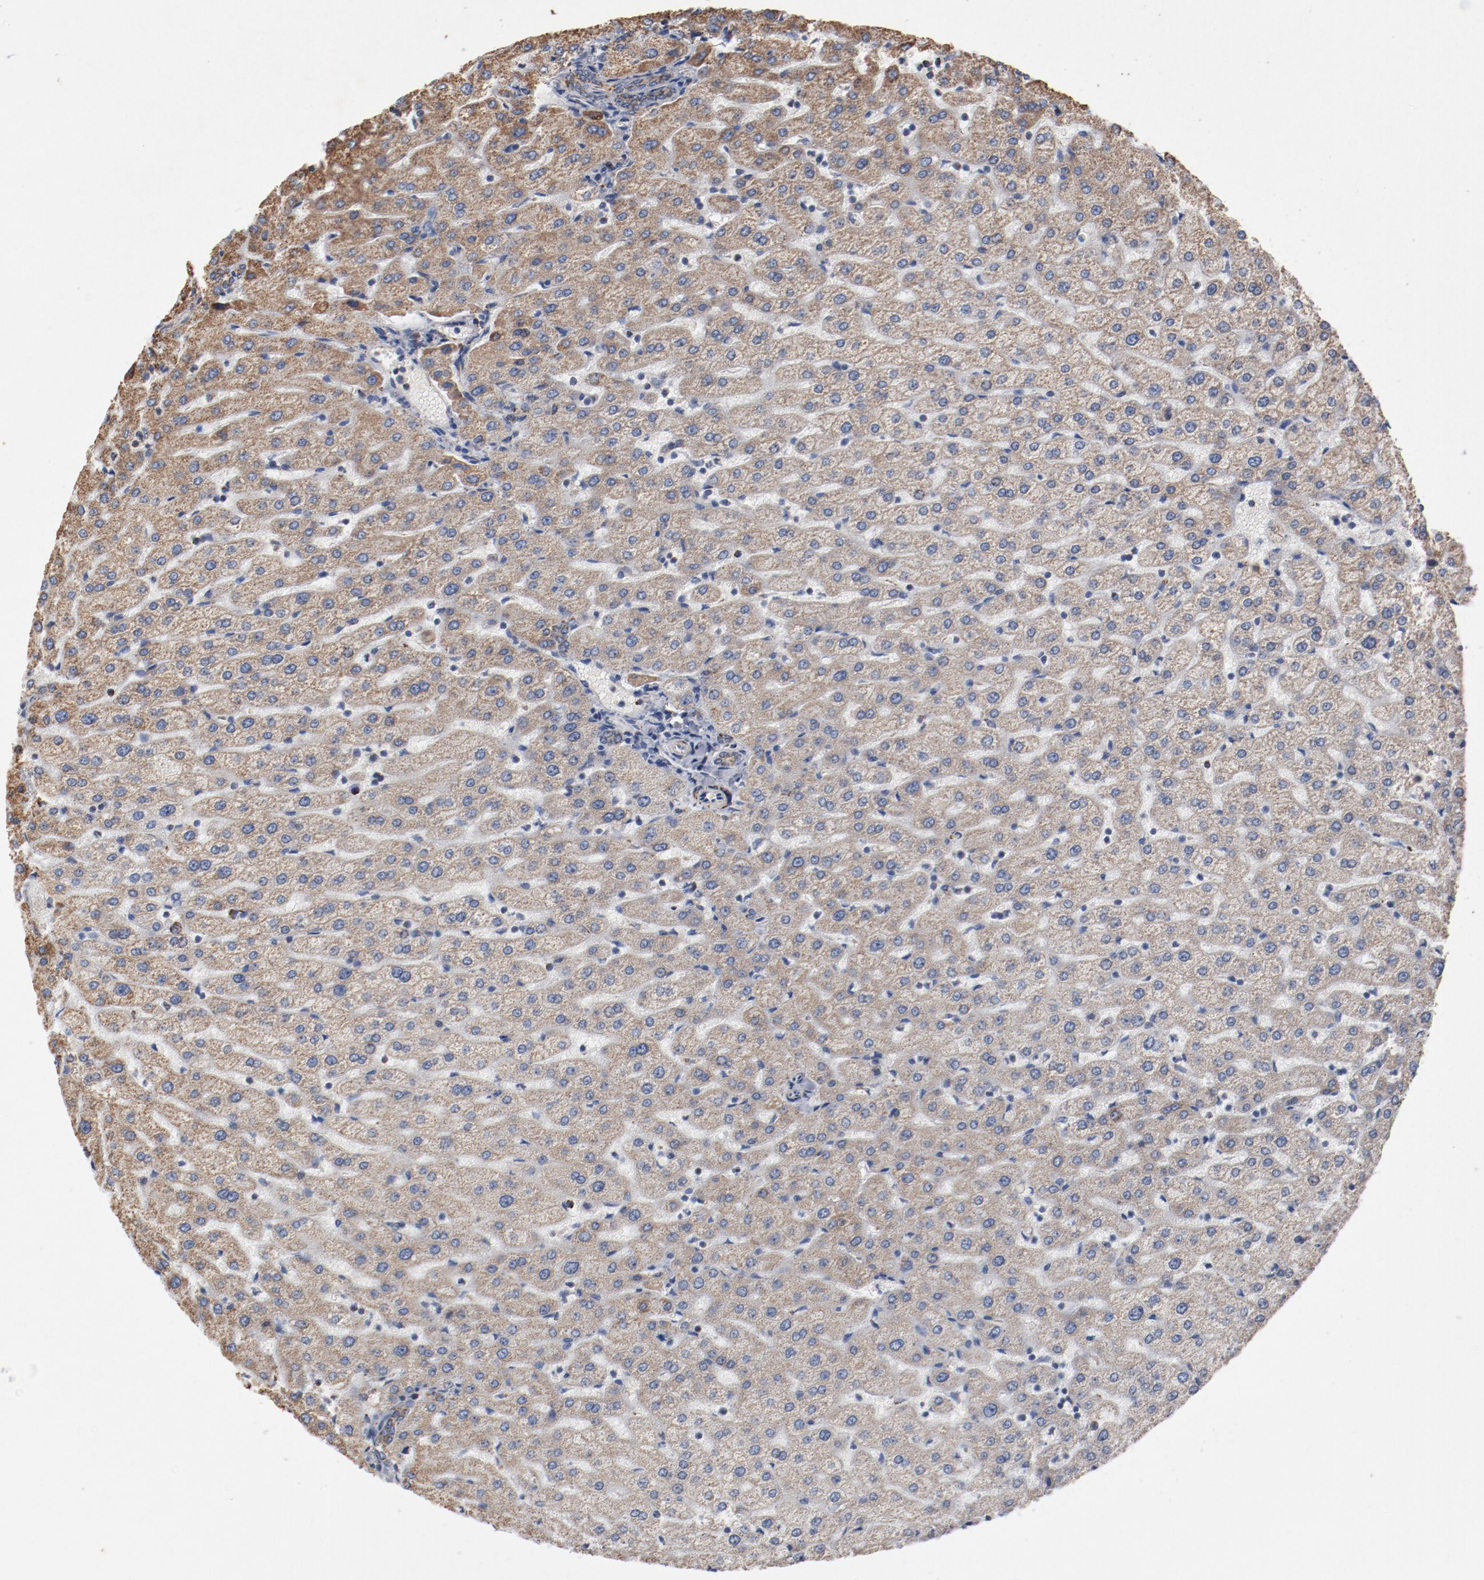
{"staining": {"intensity": "moderate", "quantity": "25%-75%", "location": "cytoplasmic/membranous"}, "tissue": "liver", "cell_type": "Cholangiocytes", "image_type": "normal", "snomed": [{"axis": "morphology", "description": "Normal tissue, NOS"}, {"axis": "morphology", "description": "Fibrosis, NOS"}, {"axis": "topography", "description": "Liver"}], "caption": "Immunohistochemical staining of benign human liver displays moderate cytoplasmic/membranous protein staining in about 25%-75% of cholangiocytes.", "gene": "NDUFS4", "patient": {"sex": "female", "age": 29}}